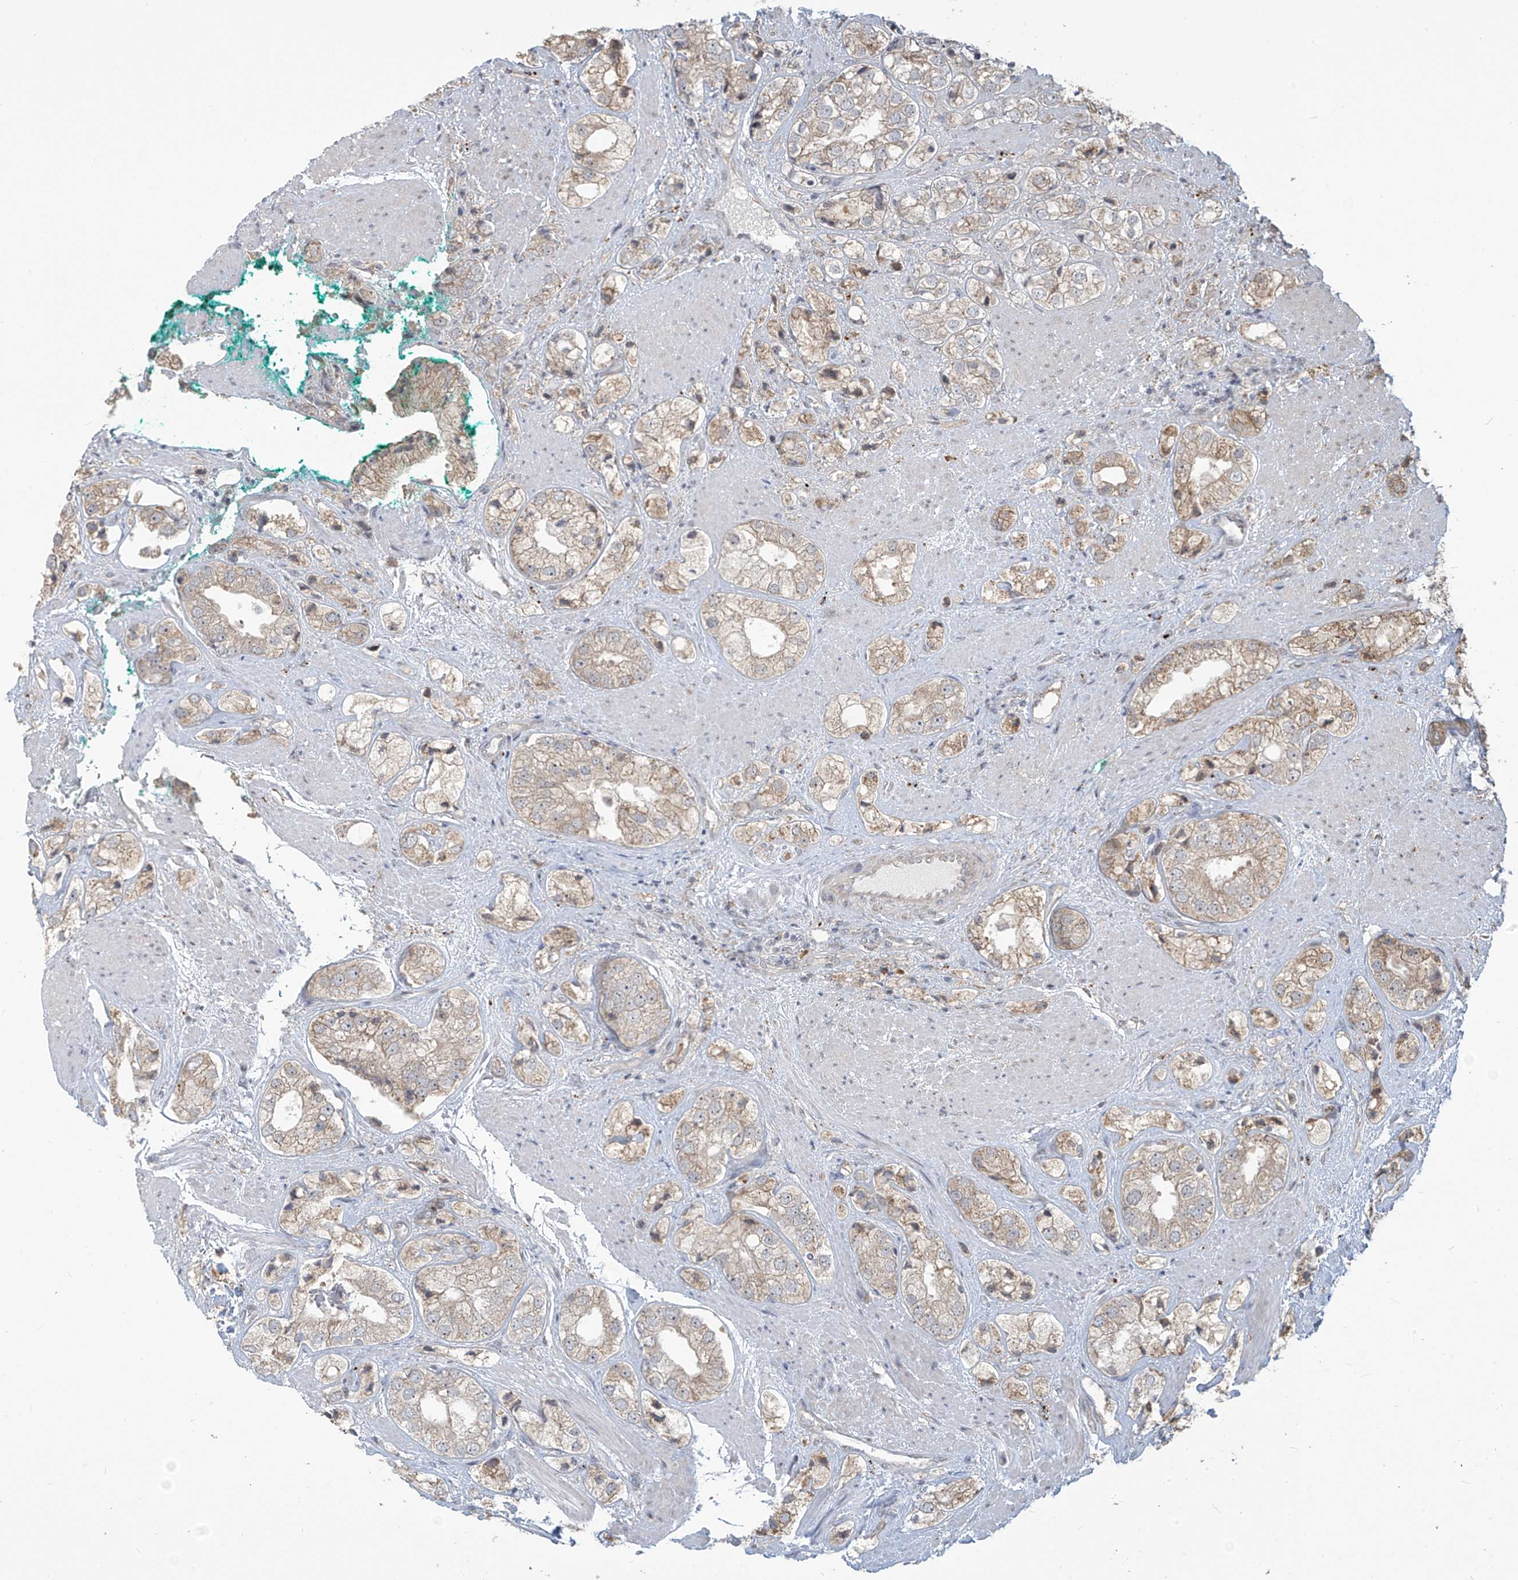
{"staining": {"intensity": "weak", "quantity": "<25%", "location": "cytoplasmic/membranous"}, "tissue": "prostate cancer", "cell_type": "Tumor cells", "image_type": "cancer", "snomed": [{"axis": "morphology", "description": "Adenocarcinoma, High grade"}, {"axis": "topography", "description": "Prostate"}], "caption": "Tumor cells show no significant staining in high-grade adenocarcinoma (prostate).", "gene": "PLEKHM3", "patient": {"sex": "male", "age": 50}}